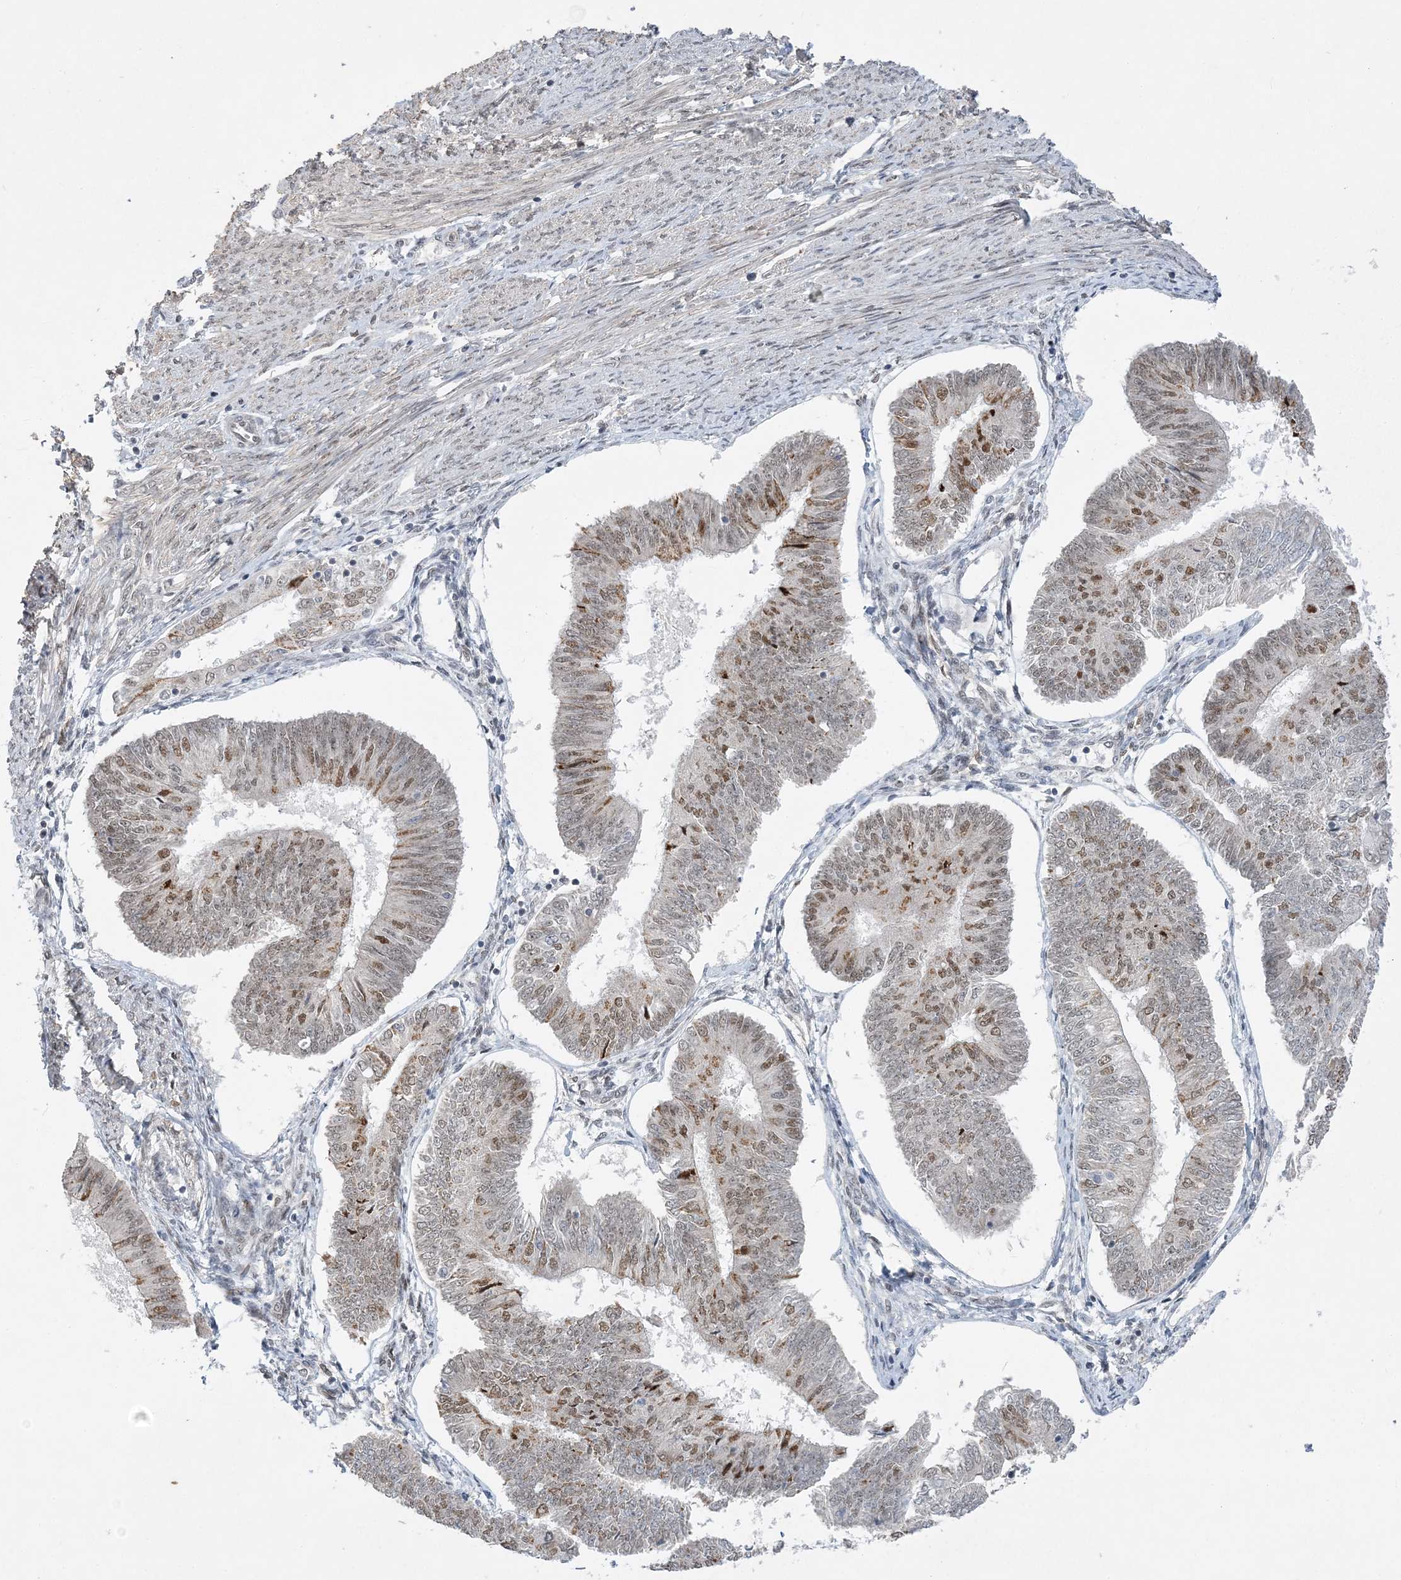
{"staining": {"intensity": "moderate", "quantity": "<25%", "location": "nuclear"}, "tissue": "endometrial cancer", "cell_type": "Tumor cells", "image_type": "cancer", "snomed": [{"axis": "morphology", "description": "Adenocarcinoma, NOS"}, {"axis": "topography", "description": "Endometrium"}], "caption": "Immunohistochemical staining of endometrial cancer (adenocarcinoma) displays low levels of moderate nuclear protein positivity in approximately <25% of tumor cells.", "gene": "WAC", "patient": {"sex": "female", "age": 58}}